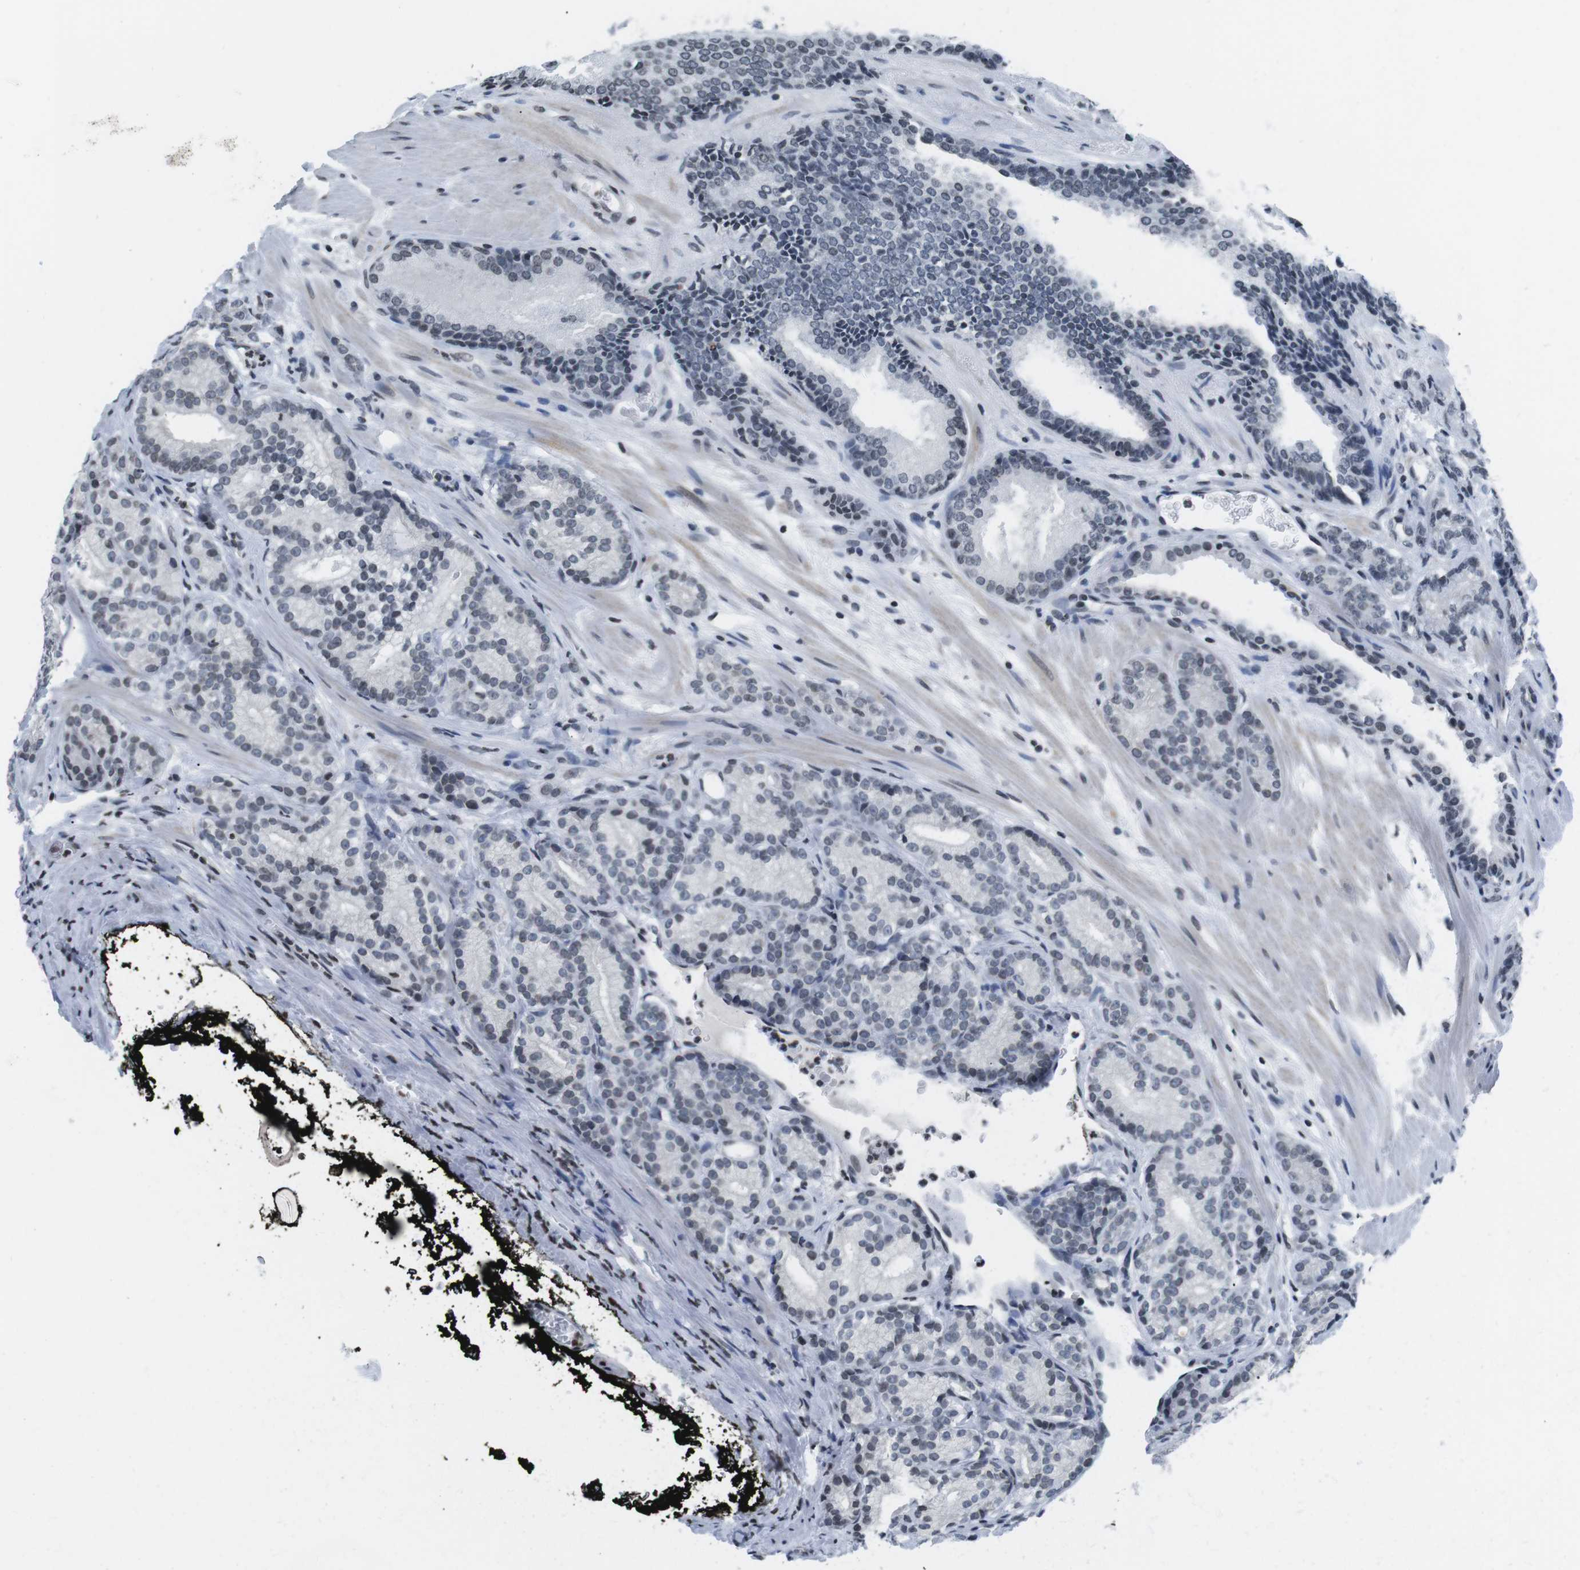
{"staining": {"intensity": "negative", "quantity": "none", "location": "none"}, "tissue": "prostate cancer", "cell_type": "Tumor cells", "image_type": "cancer", "snomed": [{"axis": "morphology", "description": "Adenocarcinoma, High grade"}, {"axis": "topography", "description": "Prostate"}], "caption": "There is no significant expression in tumor cells of prostate cancer (adenocarcinoma (high-grade)).", "gene": "E2F2", "patient": {"sex": "male", "age": 61}}